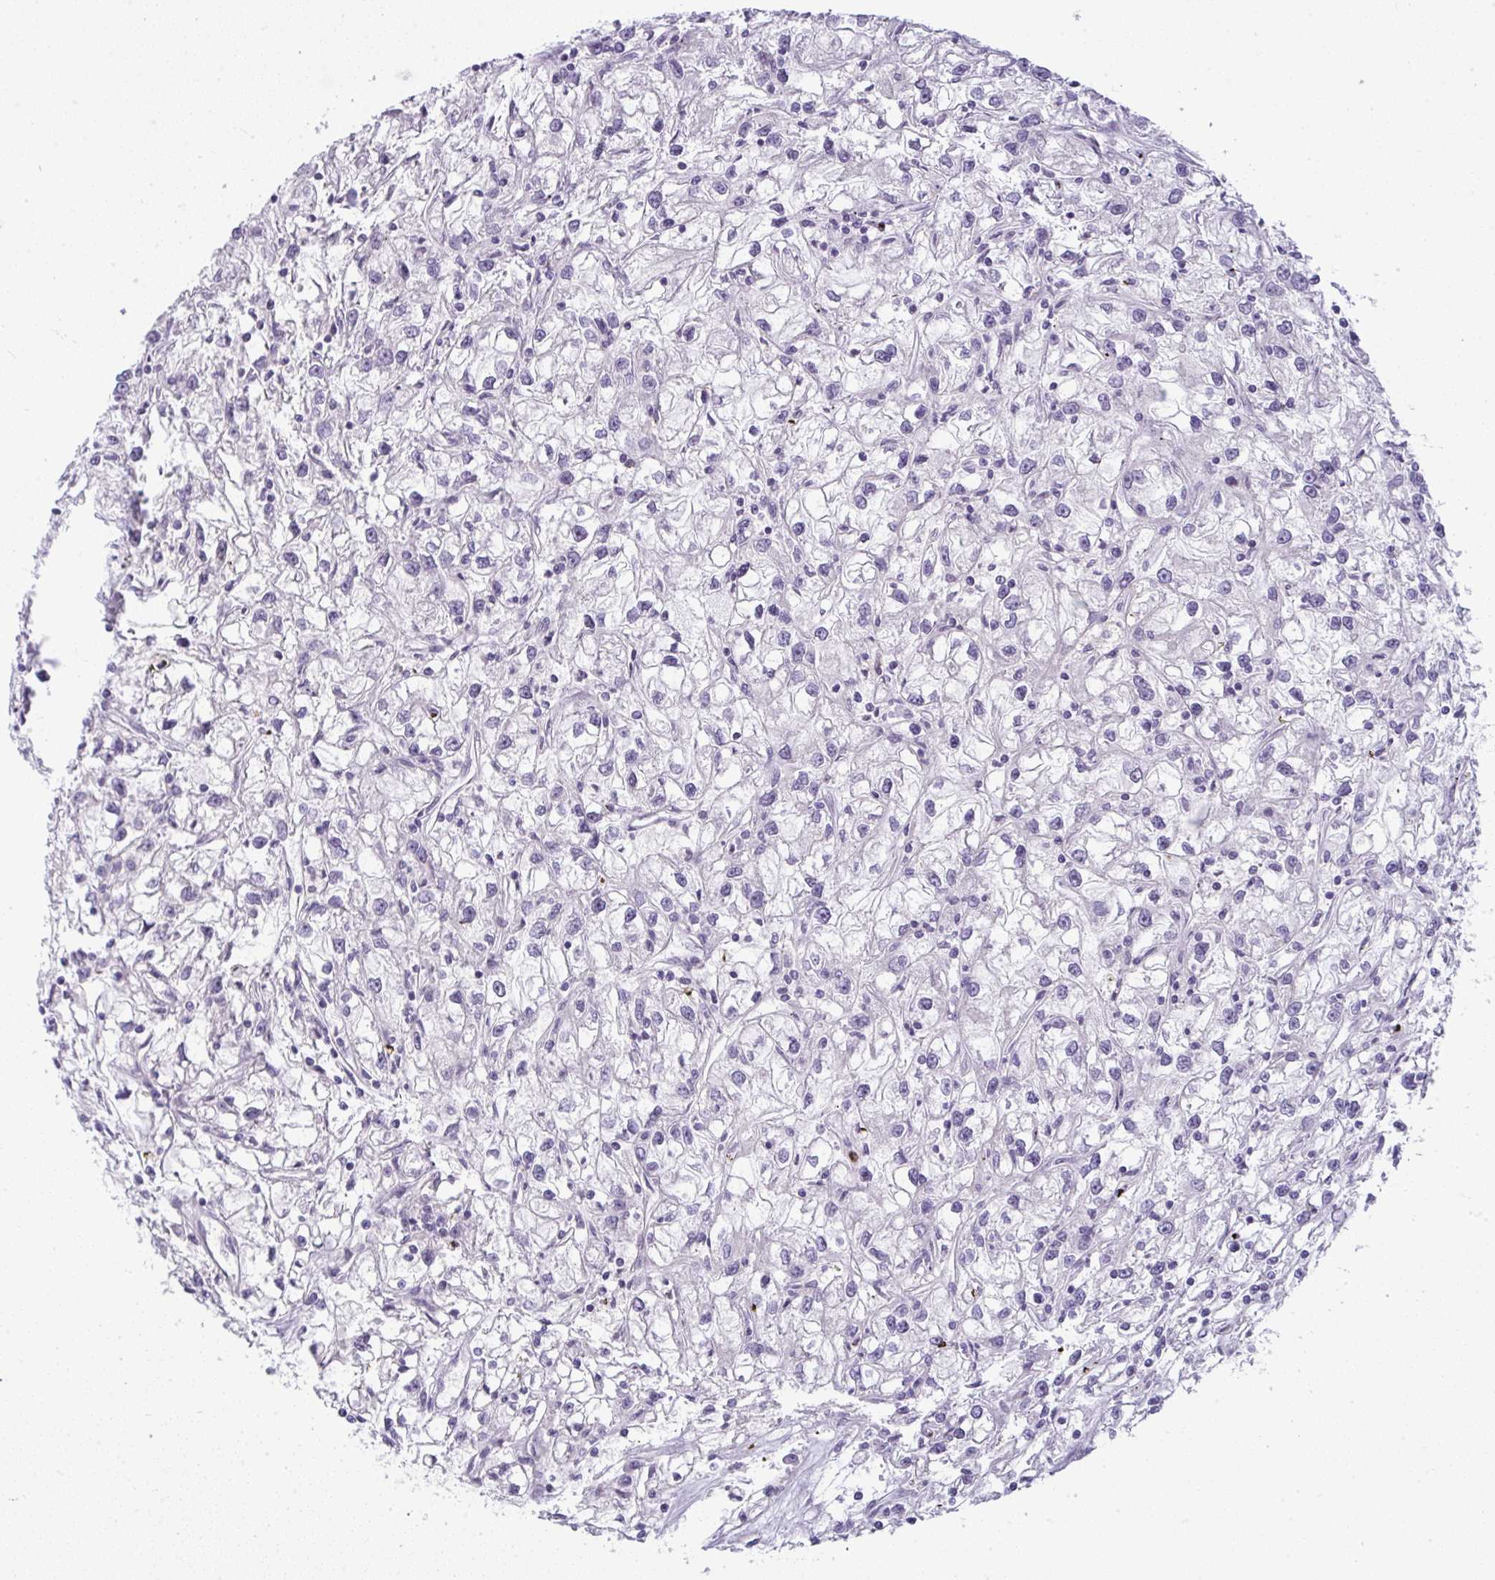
{"staining": {"intensity": "negative", "quantity": "none", "location": "none"}, "tissue": "renal cancer", "cell_type": "Tumor cells", "image_type": "cancer", "snomed": [{"axis": "morphology", "description": "Adenocarcinoma, NOS"}, {"axis": "topography", "description": "Kidney"}], "caption": "The micrograph exhibits no staining of tumor cells in adenocarcinoma (renal). (DAB (3,3'-diaminobenzidine) immunohistochemistry (IHC), high magnification).", "gene": "DZIP1", "patient": {"sex": "female", "age": 59}}